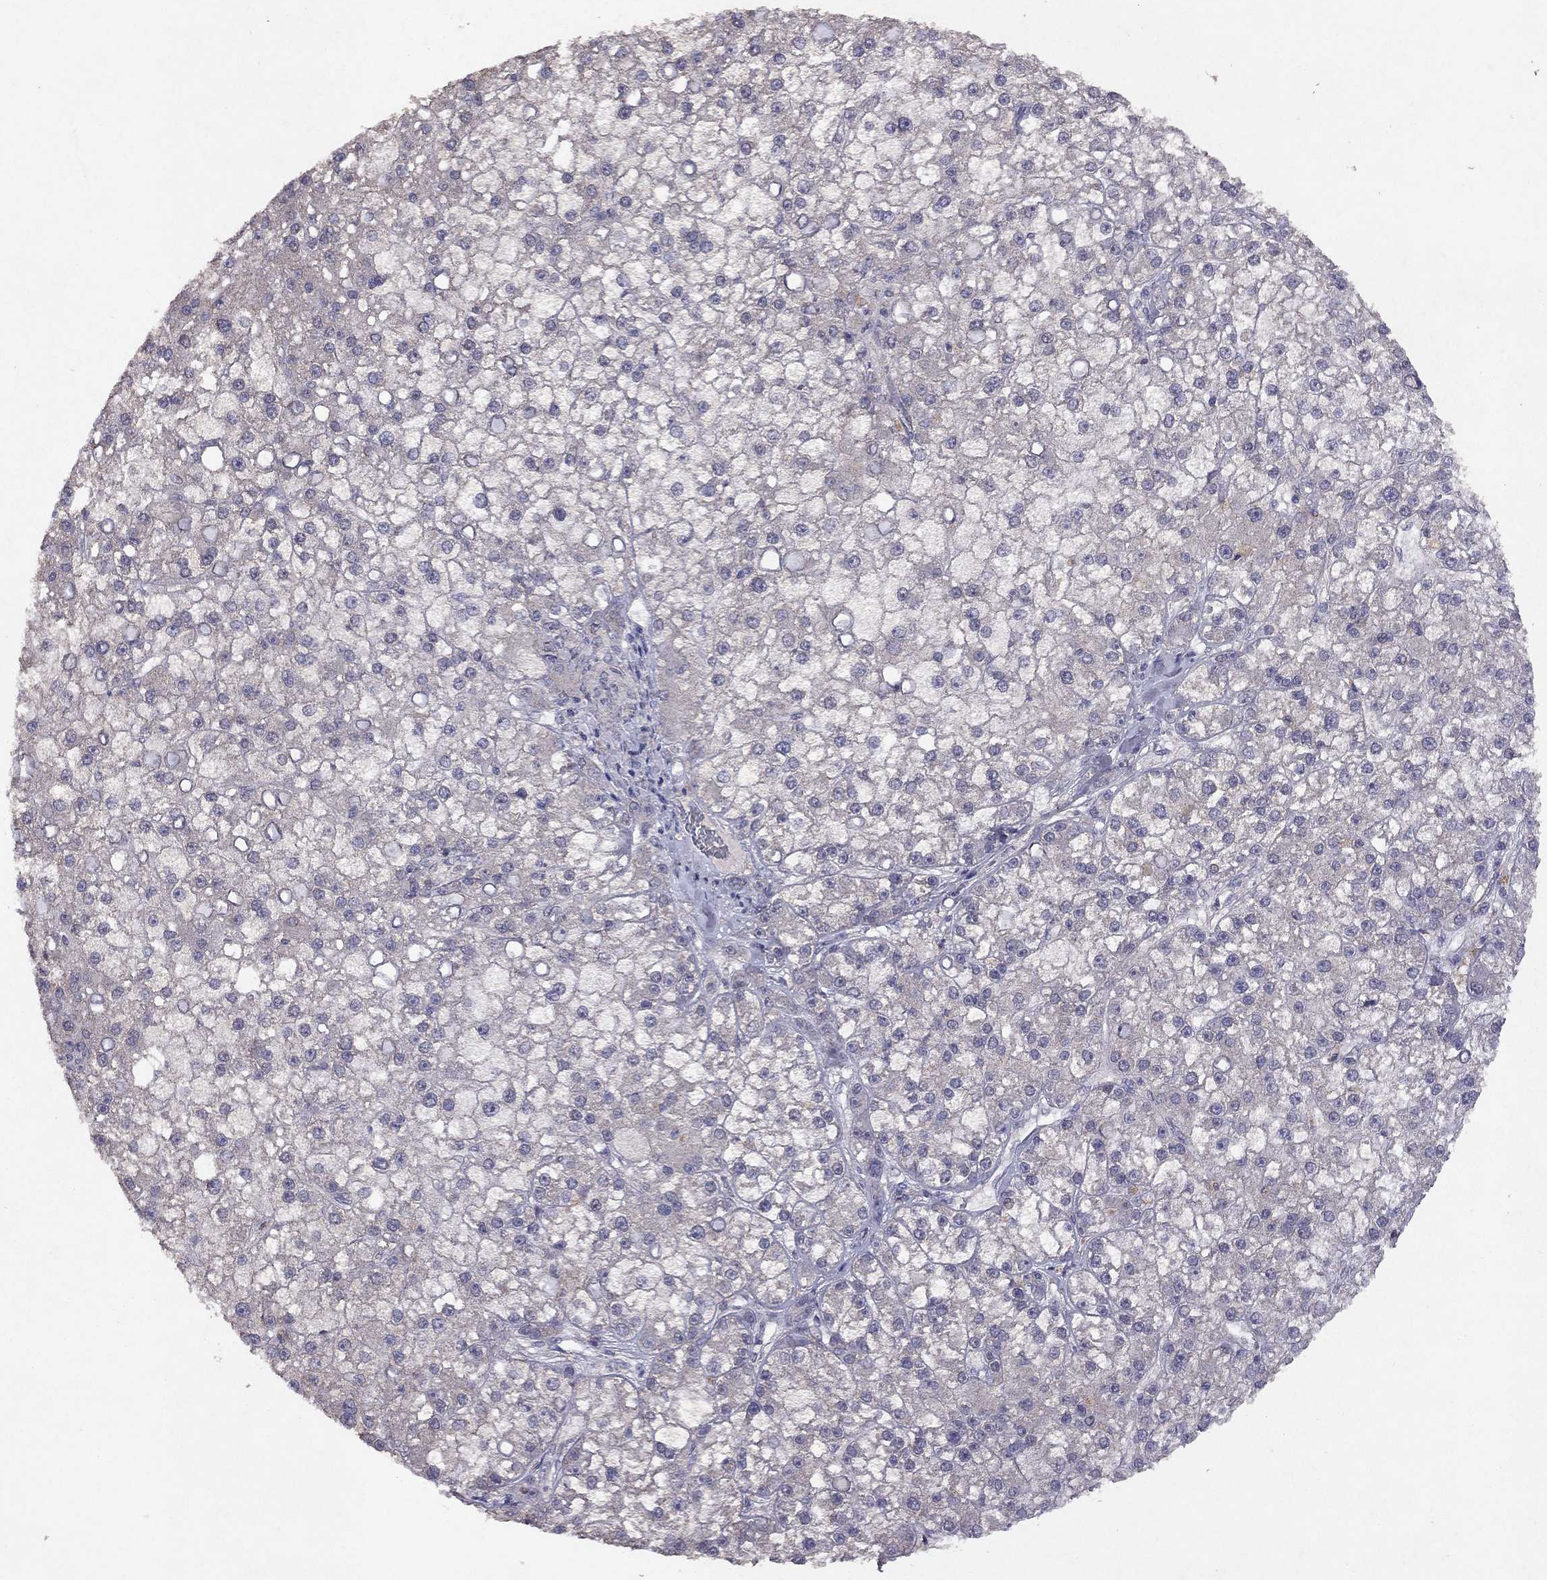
{"staining": {"intensity": "negative", "quantity": "none", "location": "none"}, "tissue": "liver cancer", "cell_type": "Tumor cells", "image_type": "cancer", "snomed": [{"axis": "morphology", "description": "Carcinoma, Hepatocellular, NOS"}, {"axis": "topography", "description": "Liver"}], "caption": "This is a micrograph of immunohistochemistry (IHC) staining of hepatocellular carcinoma (liver), which shows no expression in tumor cells.", "gene": "ESR2", "patient": {"sex": "male", "age": 67}}